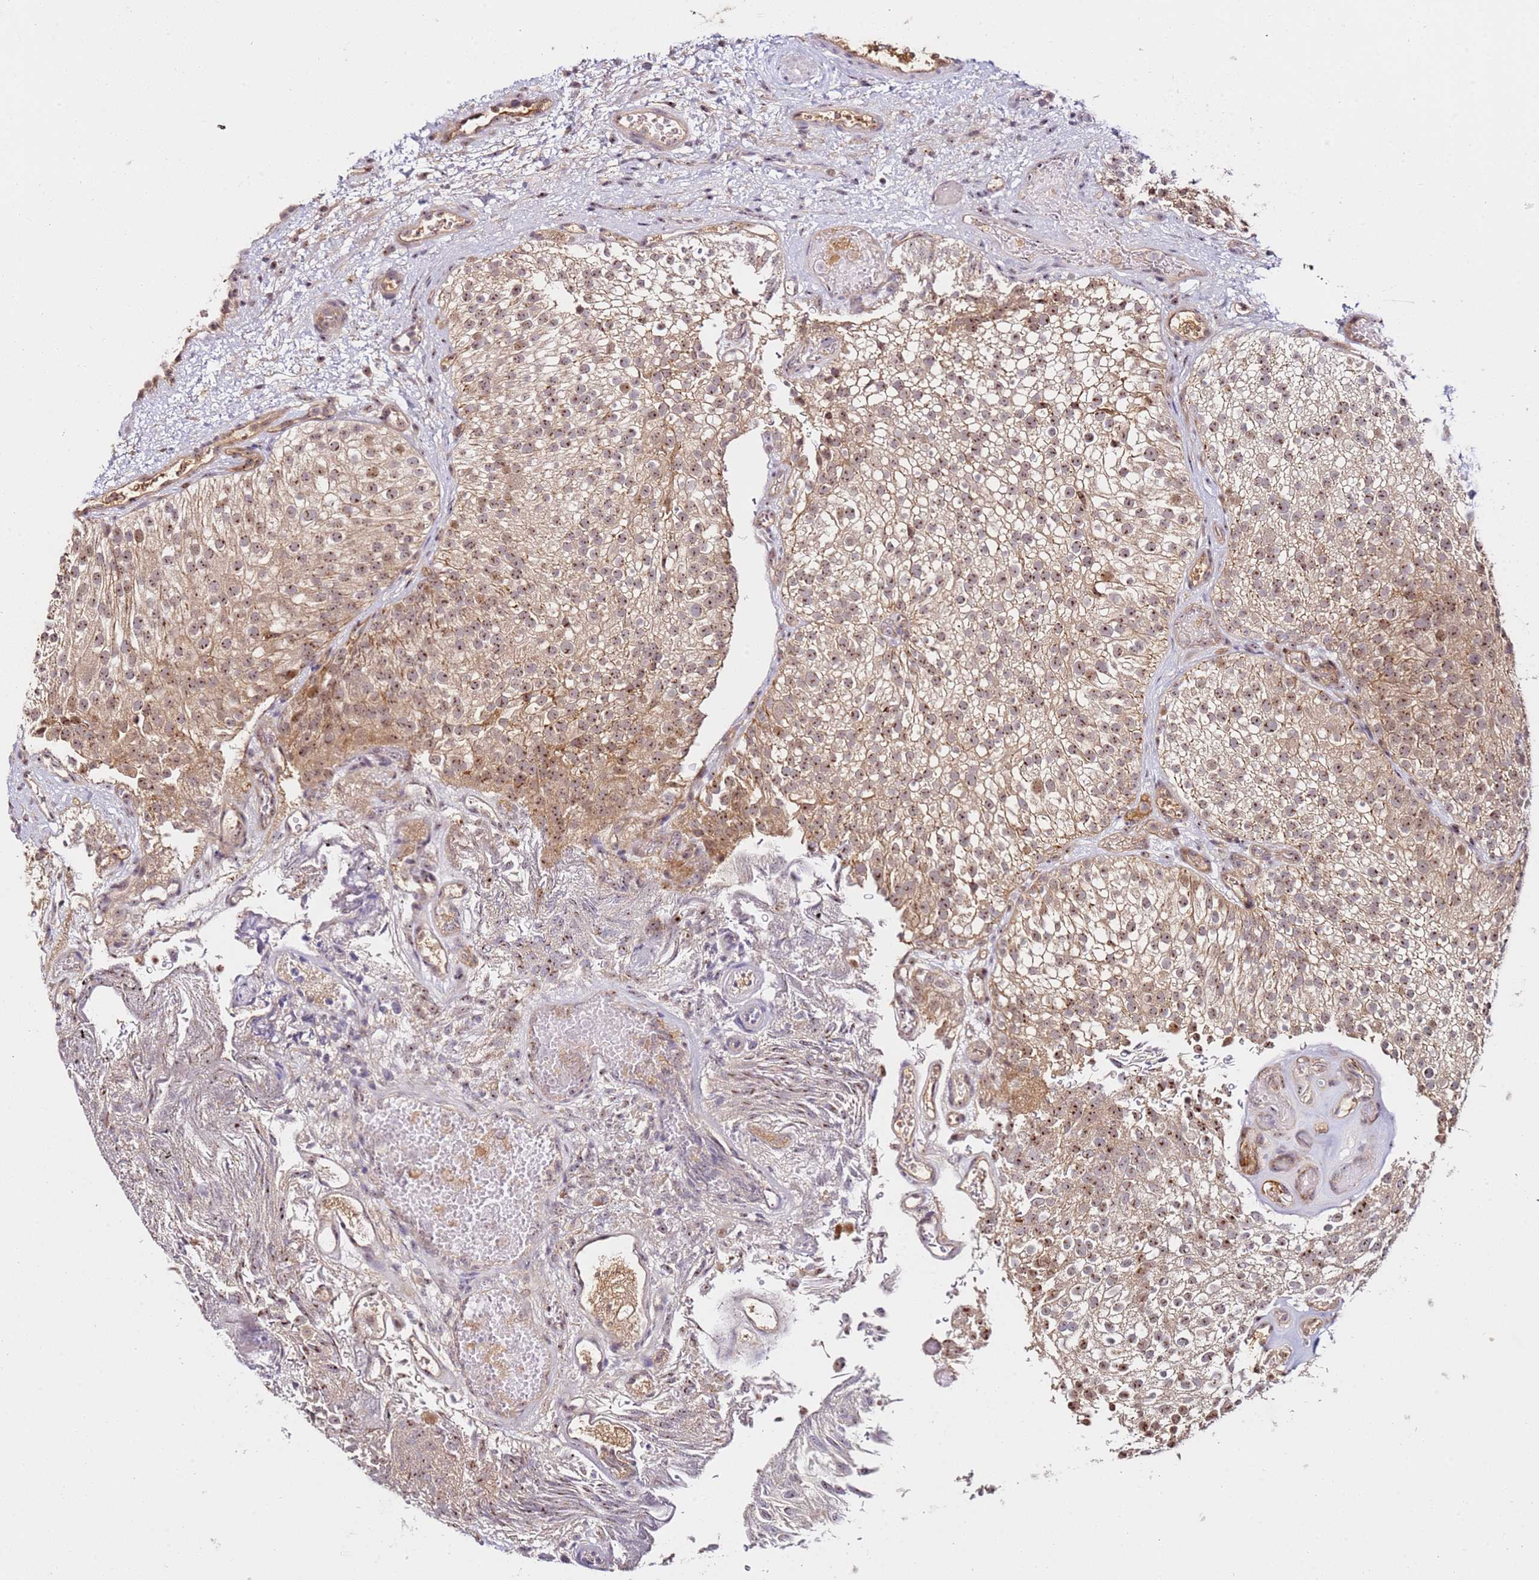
{"staining": {"intensity": "moderate", "quantity": ">75%", "location": "cytoplasmic/membranous,nuclear"}, "tissue": "urothelial cancer", "cell_type": "Tumor cells", "image_type": "cancer", "snomed": [{"axis": "morphology", "description": "Urothelial carcinoma, Low grade"}, {"axis": "topography", "description": "Urinary bladder"}], "caption": "Immunohistochemistry of low-grade urothelial carcinoma exhibits medium levels of moderate cytoplasmic/membranous and nuclear staining in about >75% of tumor cells.", "gene": "DDX27", "patient": {"sex": "male", "age": 78}}